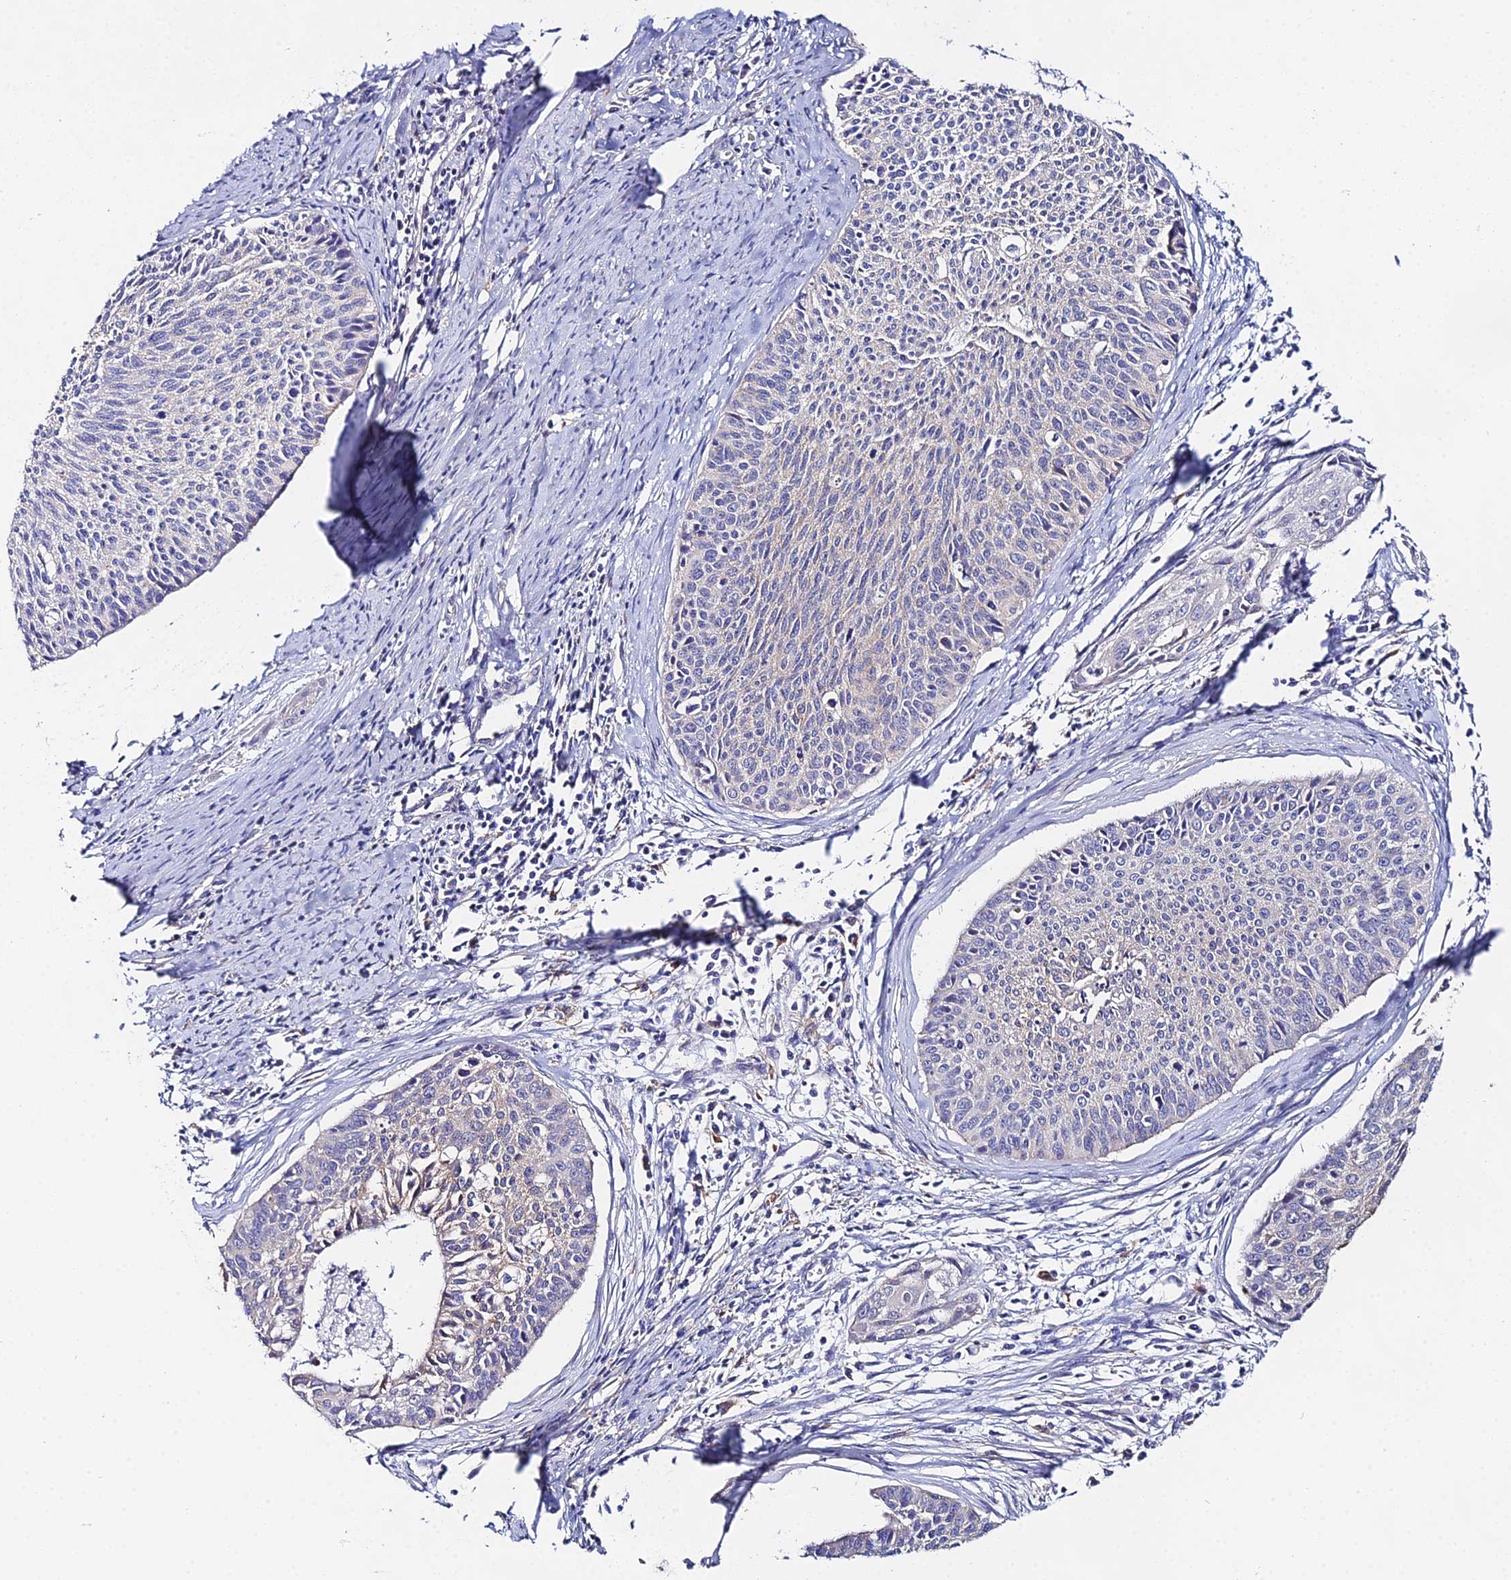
{"staining": {"intensity": "negative", "quantity": "none", "location": "none"}, "tissue": "cervical cancer", "cell_type": "Tumor cells", "image_type": "cancer", "snomed": [{"axis": "morphology", "description": "Squamous cell carcinoma, NOS"}, {"axis": "topography", "description": "Cervix"}], "caption": "Cervical cancer was stained to show a protein in brown. There is no significant positivity in tumor cells. (Stains: DAB (3,3'-diaminobenzidine) immunohistochemistry (IHC) with hematoxylin counter stain, Microscopy: brightfield microscopy at high magnification).", "gene": "PPP2R2C", "patient": {"sex": "female", "age": 55}}